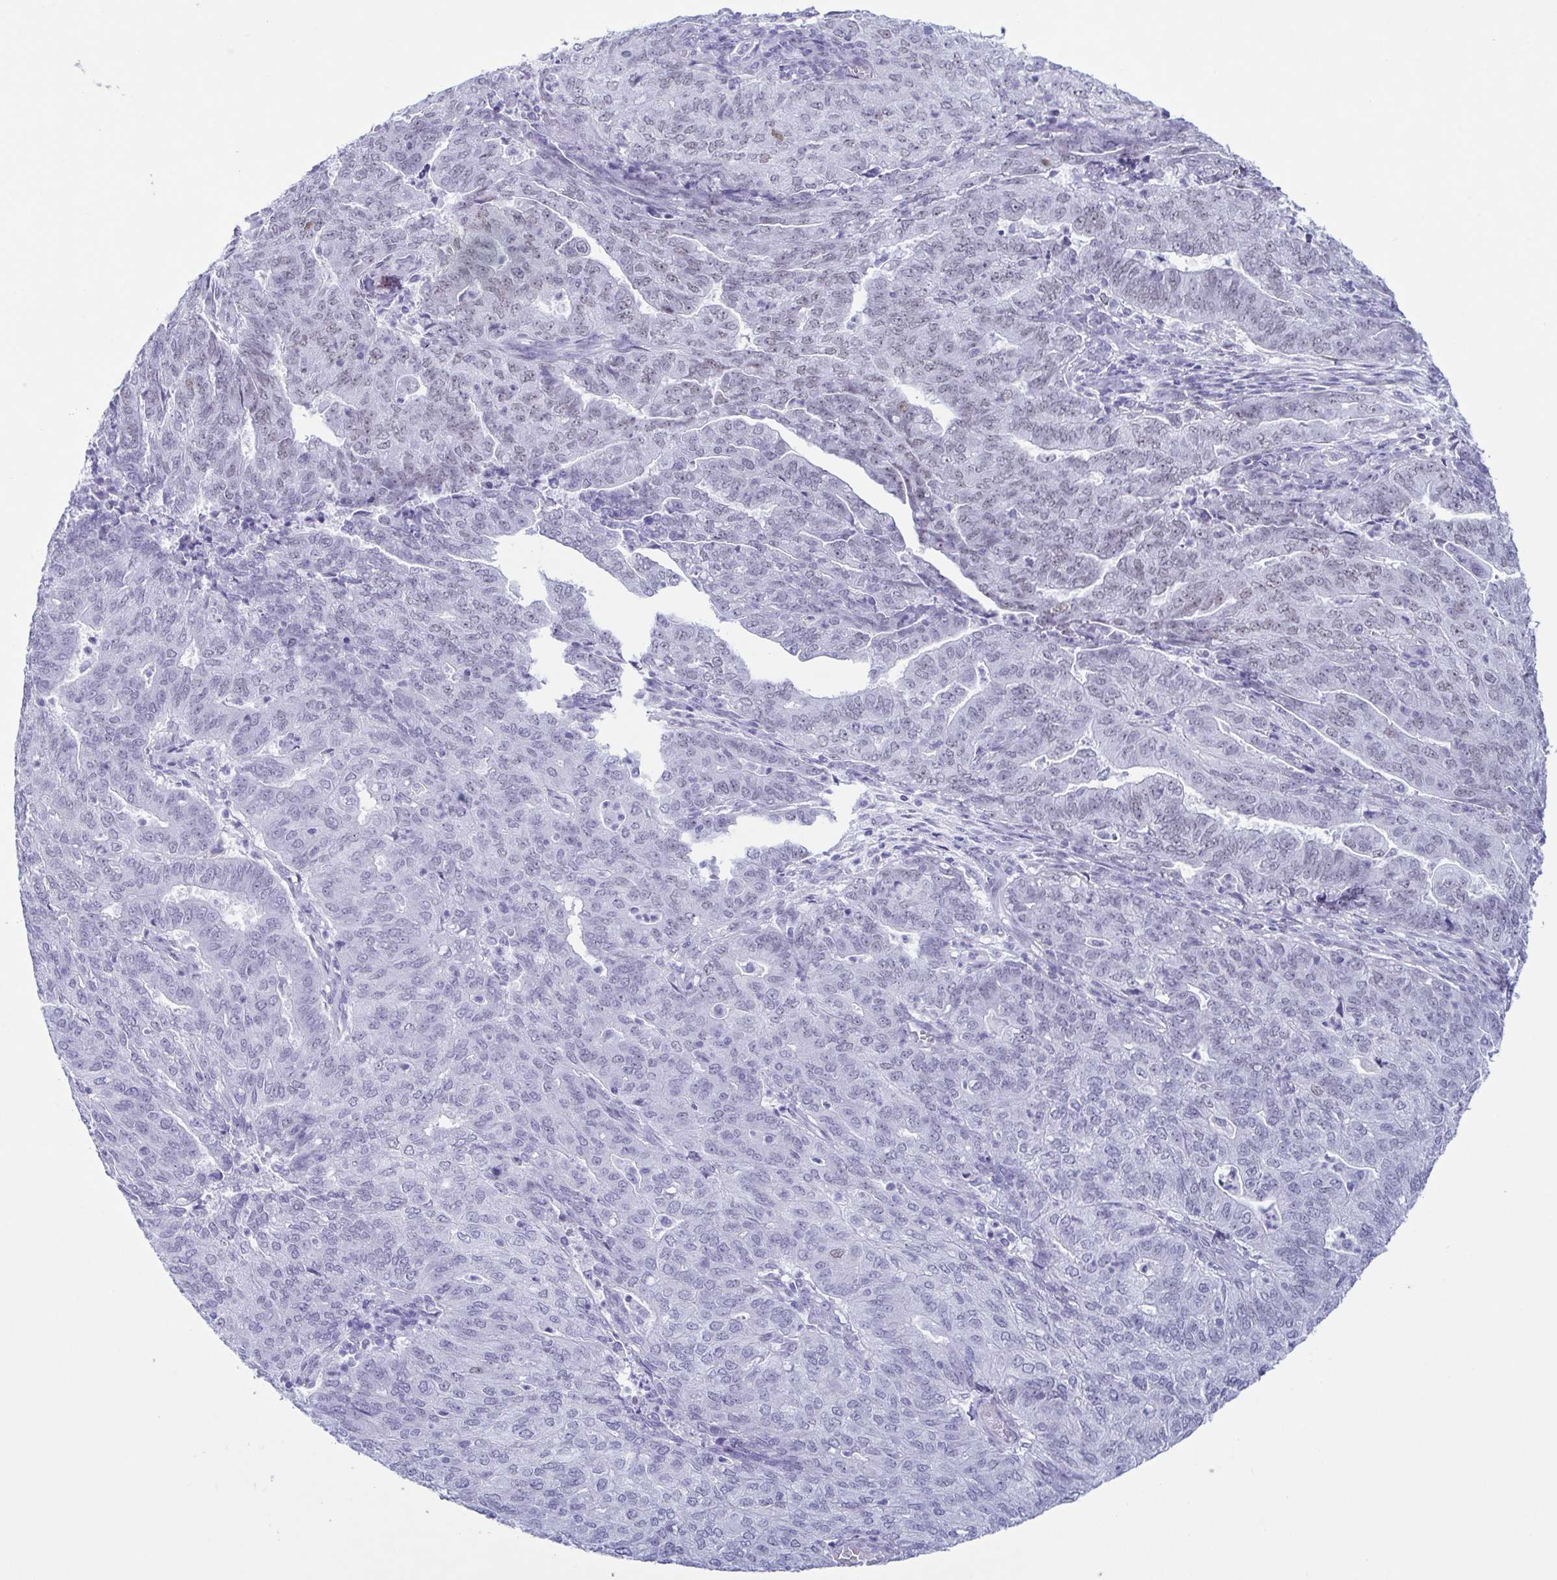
{"staining": {"intensity": "weak", "quantity": "<25%", "location": "nuclear"}, "tissue": "endometrial cancer", "cell_type": "Tumor cells", "image_type": "cancer", "snomed": [{"axis": "morphology", "description": "Adenocarcinoma, NOS"}, {"axis": "topography", "description": "Endometrium"}], "caption": "Immunohistochemical staining of human endometrial adenocarcinoma exhibits no significant positivity in tumor cells.", "gene": "SUGP2", "patient": {"sex": "female", "age": 82}}